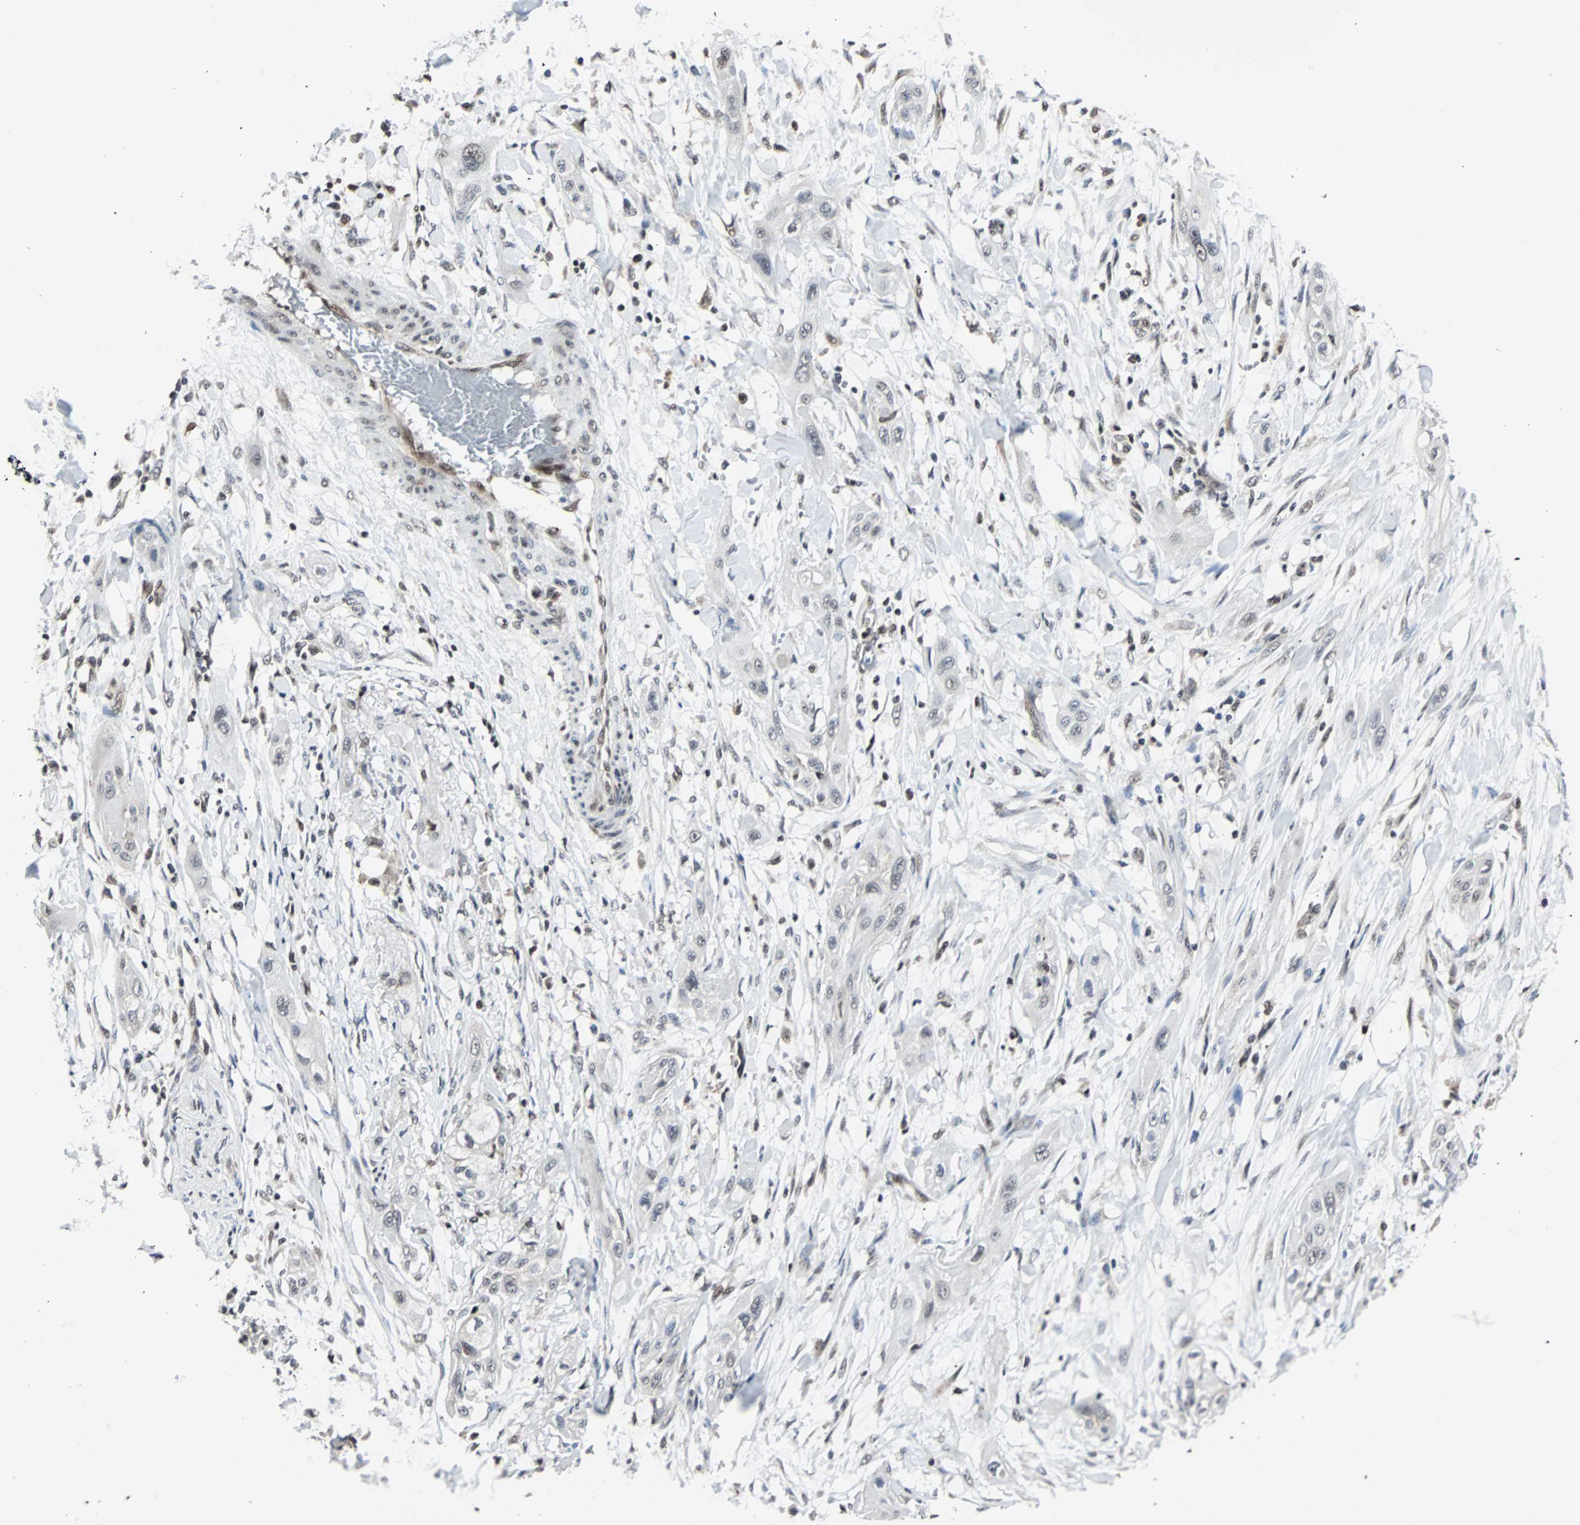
{"staining": {"intensity": "weak", "quantity": "<25%", "location": "nuclear"}, "tissue": "lung cancer", "cell_type": "Tumor cells", "image_type": "cancer", "snomed": [{"axis": "morphology", "description": "Squamous cell carcinoma, NOS"}, {"axis": "topography", "description": "Lung"}], "caption": "Human lung cancer (squamous cell carcinoma) stained for a protein using immunohistochemistry shows no expression in tumor cells.", "gene": "TERF2IP", "patient": {"sex": "female", "age": 47}}